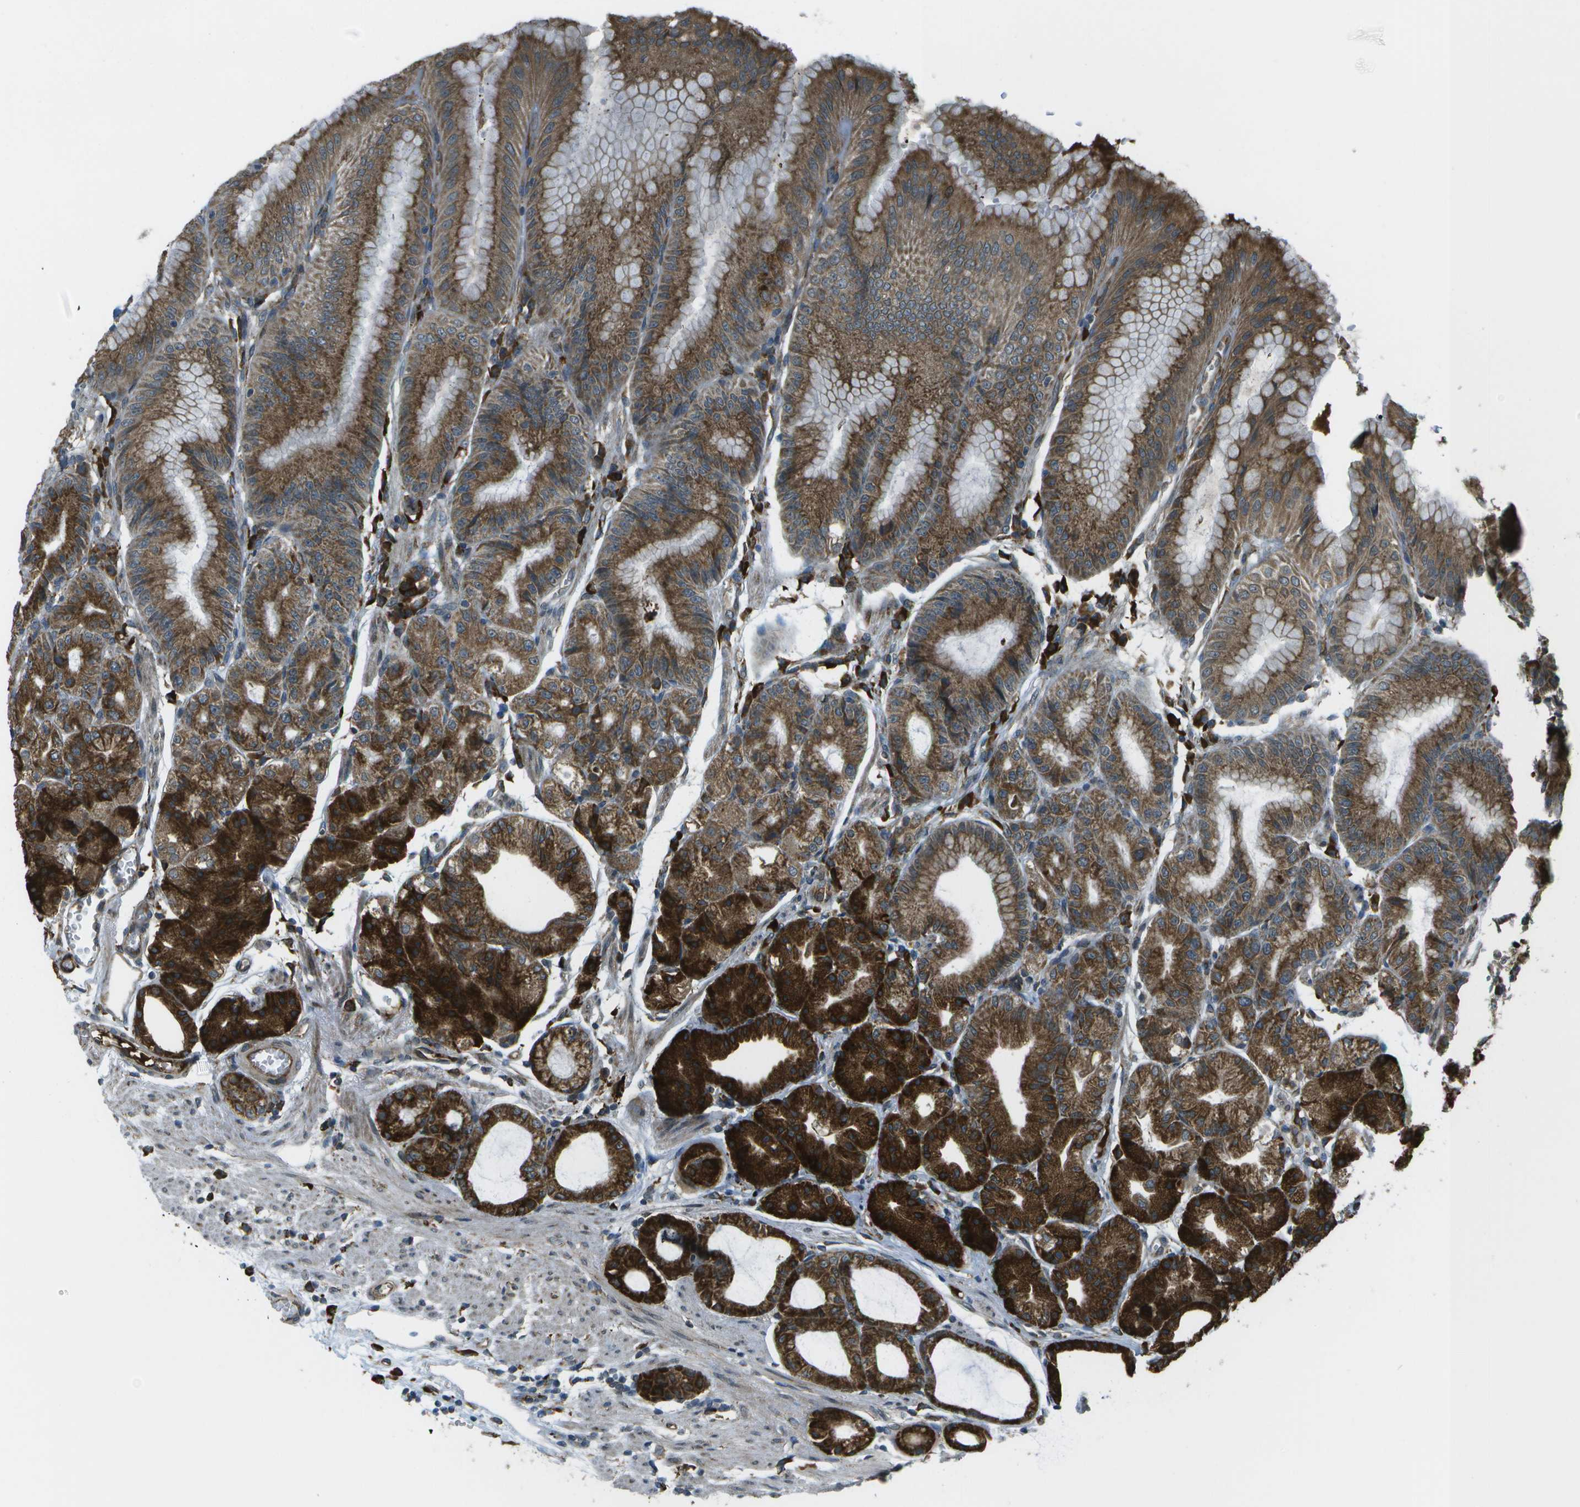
{"staining": {"intensity": "strong", "quantity": ">75%", "location": "cytoplasmic/membranous"}, "tissue": "stomach", "cell_type": "Glandular cells", "image_type": "normal", "snomed": [{"axis": "morphology", "description": "Normal tissue, NOS"}, {"axis": "topography", "description": "Stomach, lower"}], "caption": "Immunohistochemistry (DAB (3,3'-diaminobenzidine)) staining of normal stomach shows strong cytoplasmic/membranous protein positivity in approximately >75% of glandular cells.", "gene": "USP30", "patient": {"sex": "male", "age": 71}}